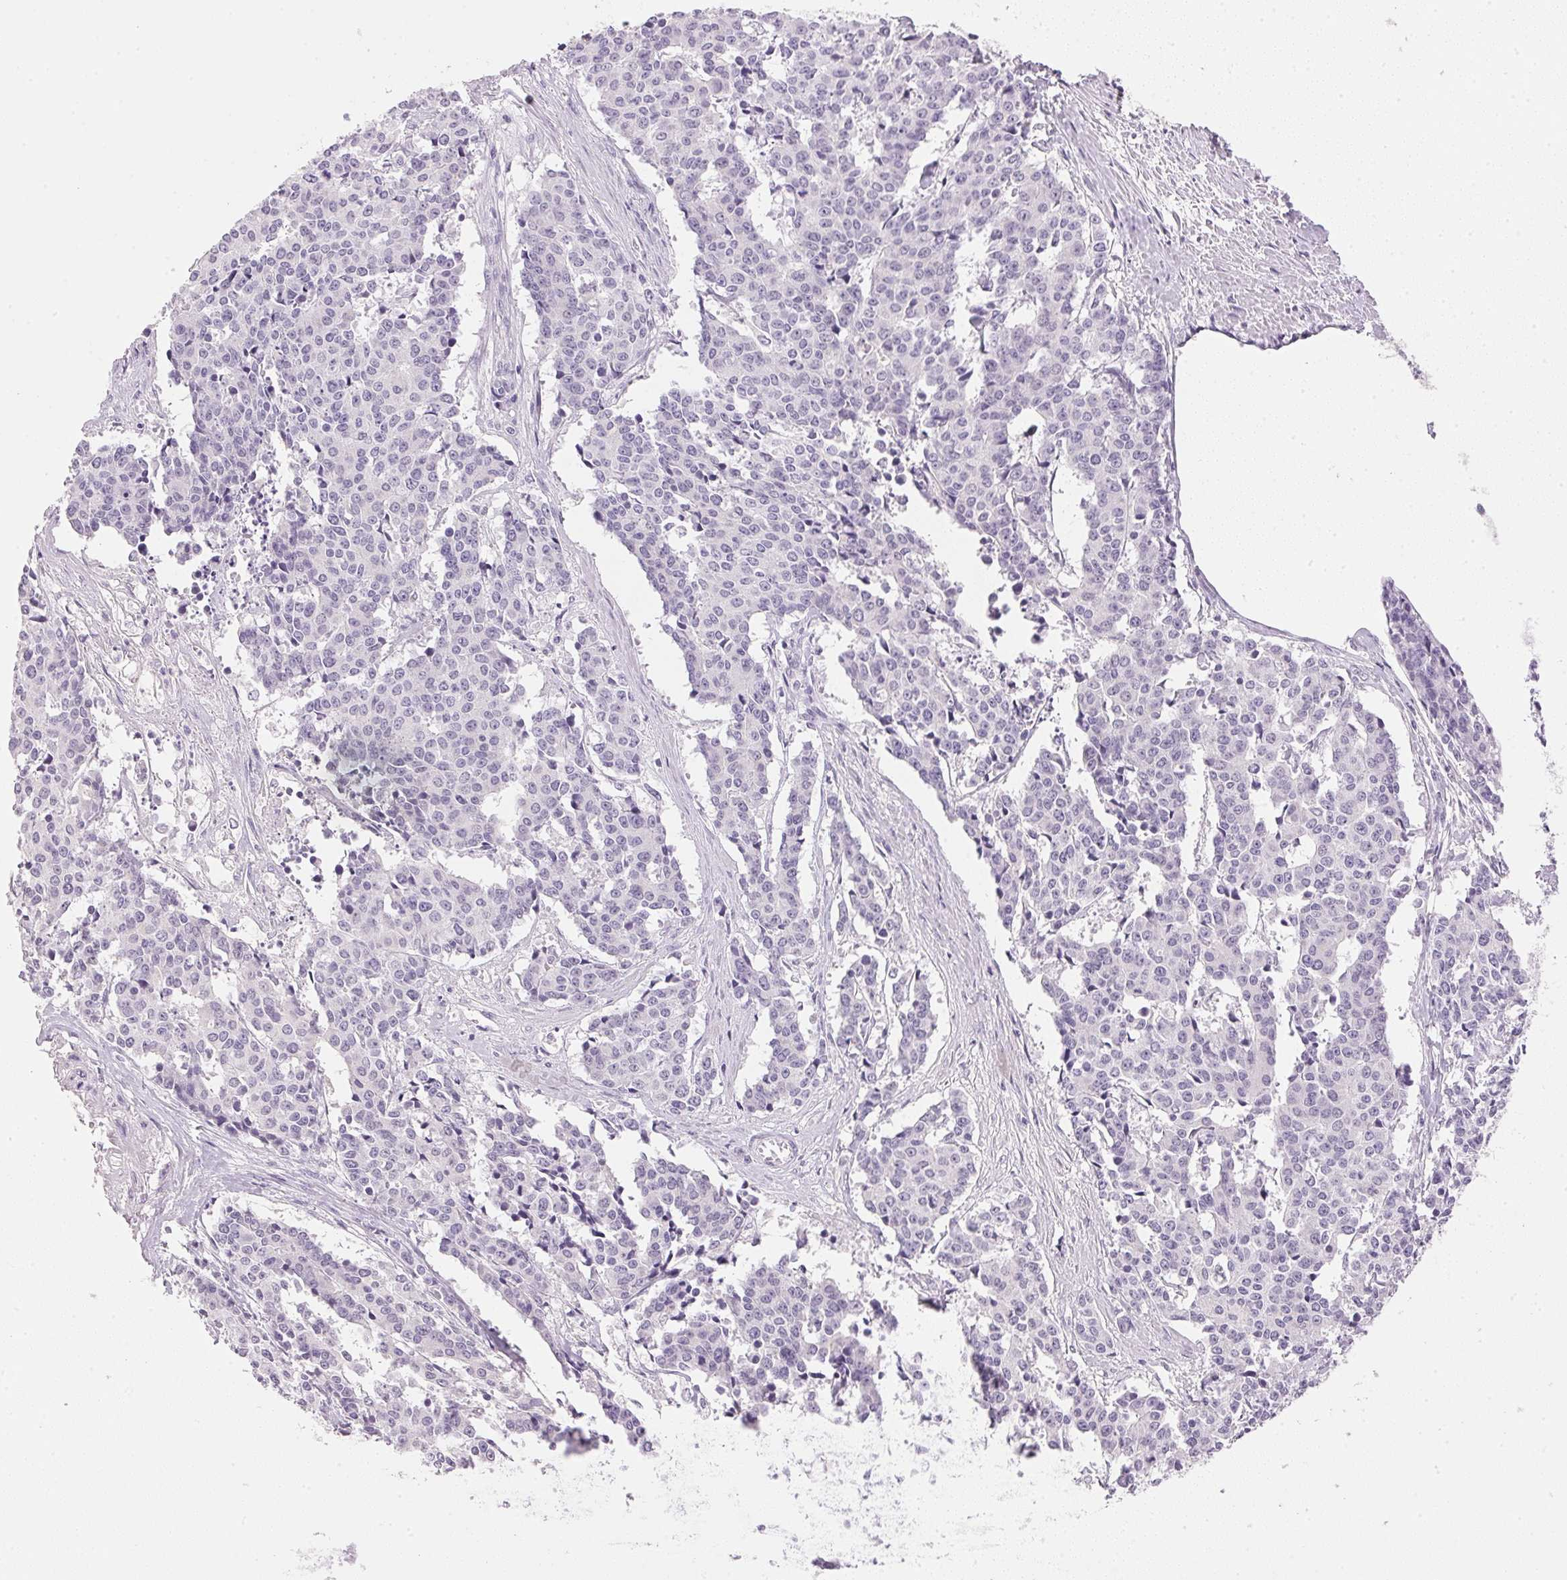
{"staining": {"intensity": "negative", "quantity": "none", "location": "none"}, "tissue": "cervical cancer", "cell_type": "Tumor cells", "image_type": "cancer", "snomed": [{"axis": "morphology", "description": "Squamous cell carcinoma, NOS"}, {"axis": "topography", "description": "Cervix"}], "caption": "Histopathology image shows no protein expression in tumor cells of cervical cancer tissue. (DAB immunohistochemistry visualized using brightfield microscopy, high magnification).", "gene": "IGFBP1", "patient": {"sex": "female", "age": 28}}